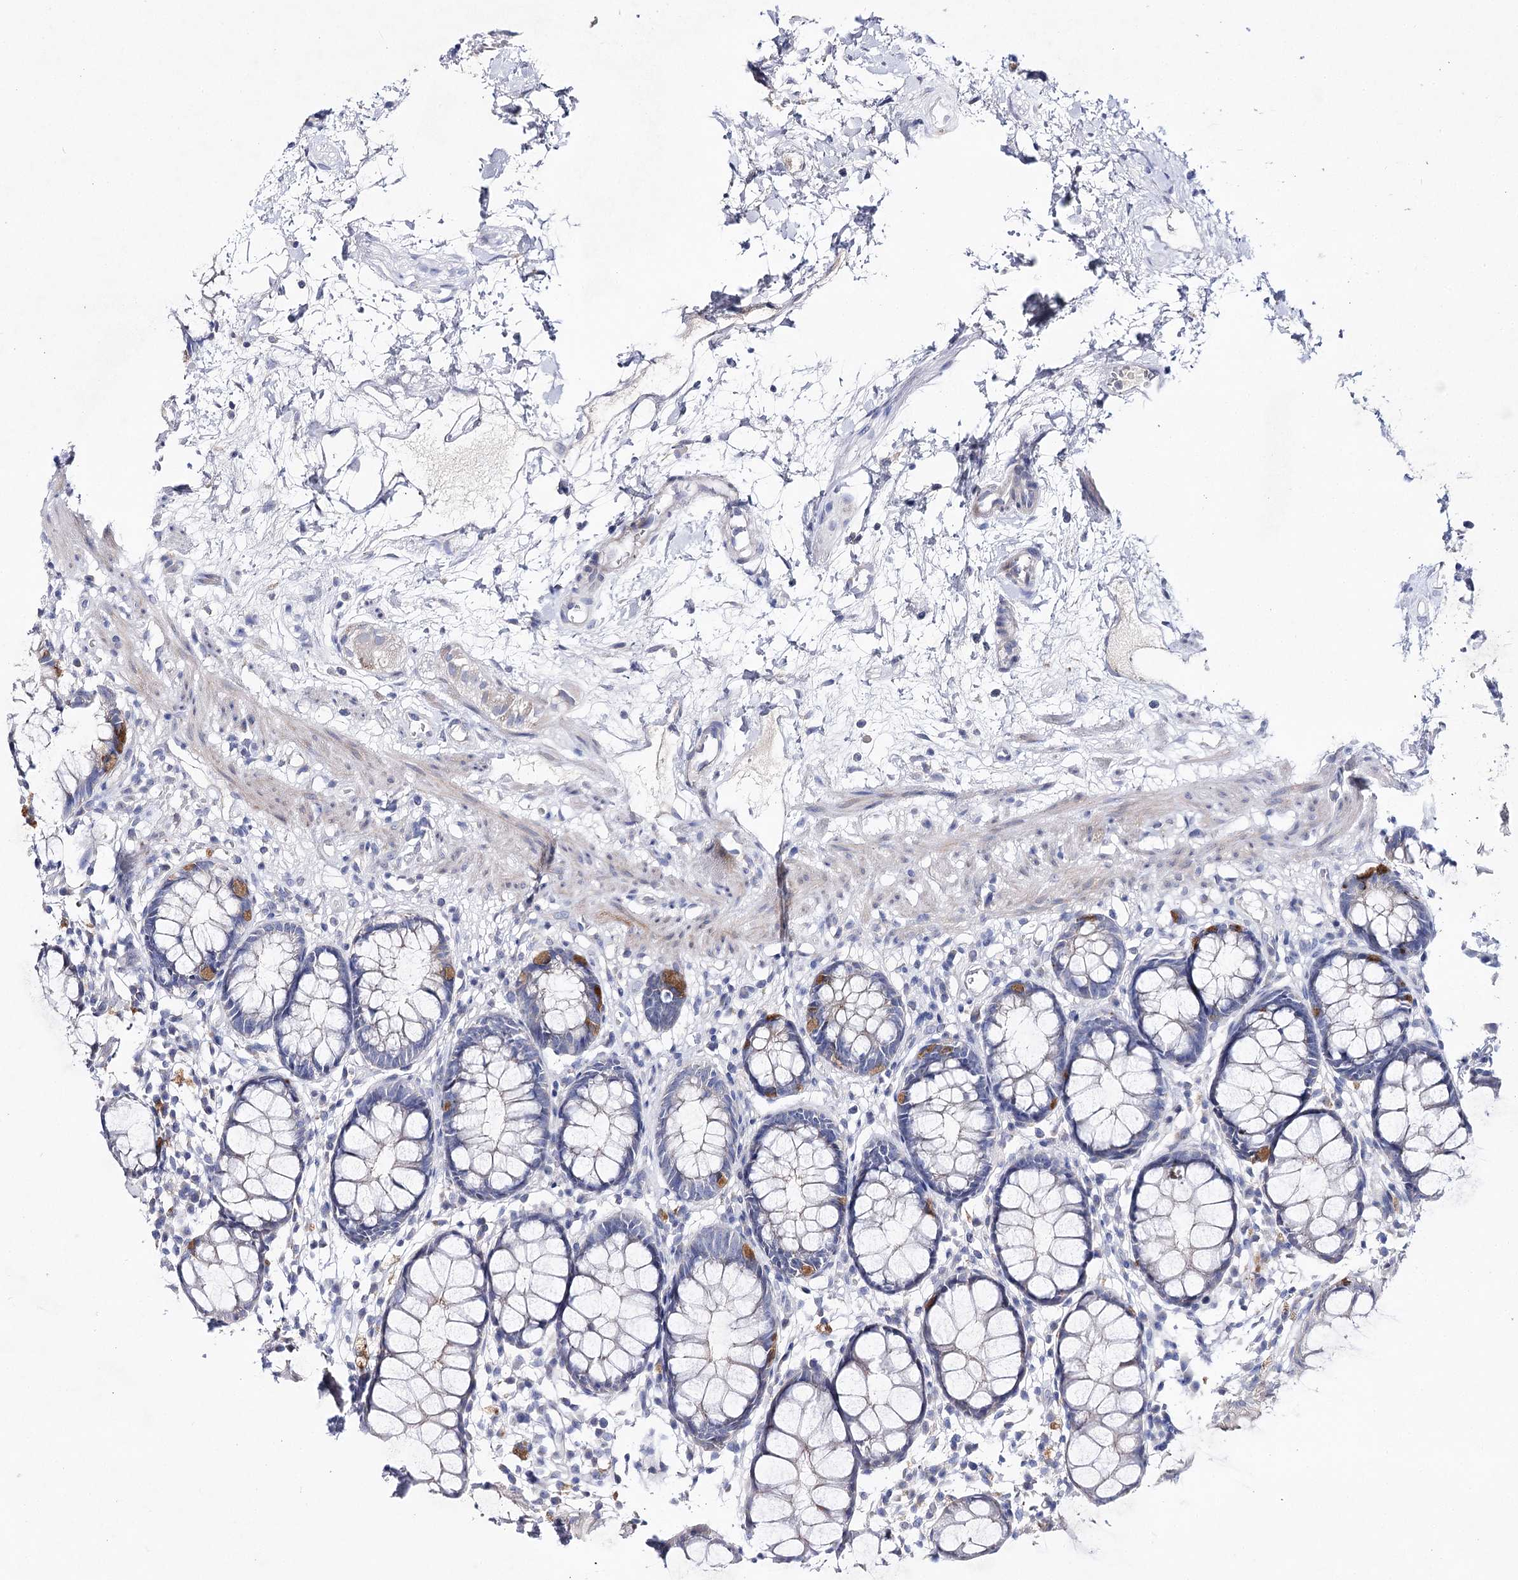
{"staining": {"intensity": "weak", "quantity": "<25%", "location": "cytoplasmic/membranous"}, "tissue": "rectum", "cell_type": "Glandular cells", "image_type": "normal", "snomed": [{"axis": "morphology", "description": "Normal tissue, NOS"}, {"axis": "topography", "description": "Rectum"}], "caption": "This is an IHC histopathology image of benign rectum. There is no staining in glandular cells.", "gene": "LRRC14B", "patient": {"sex": "male", "age": 64}}